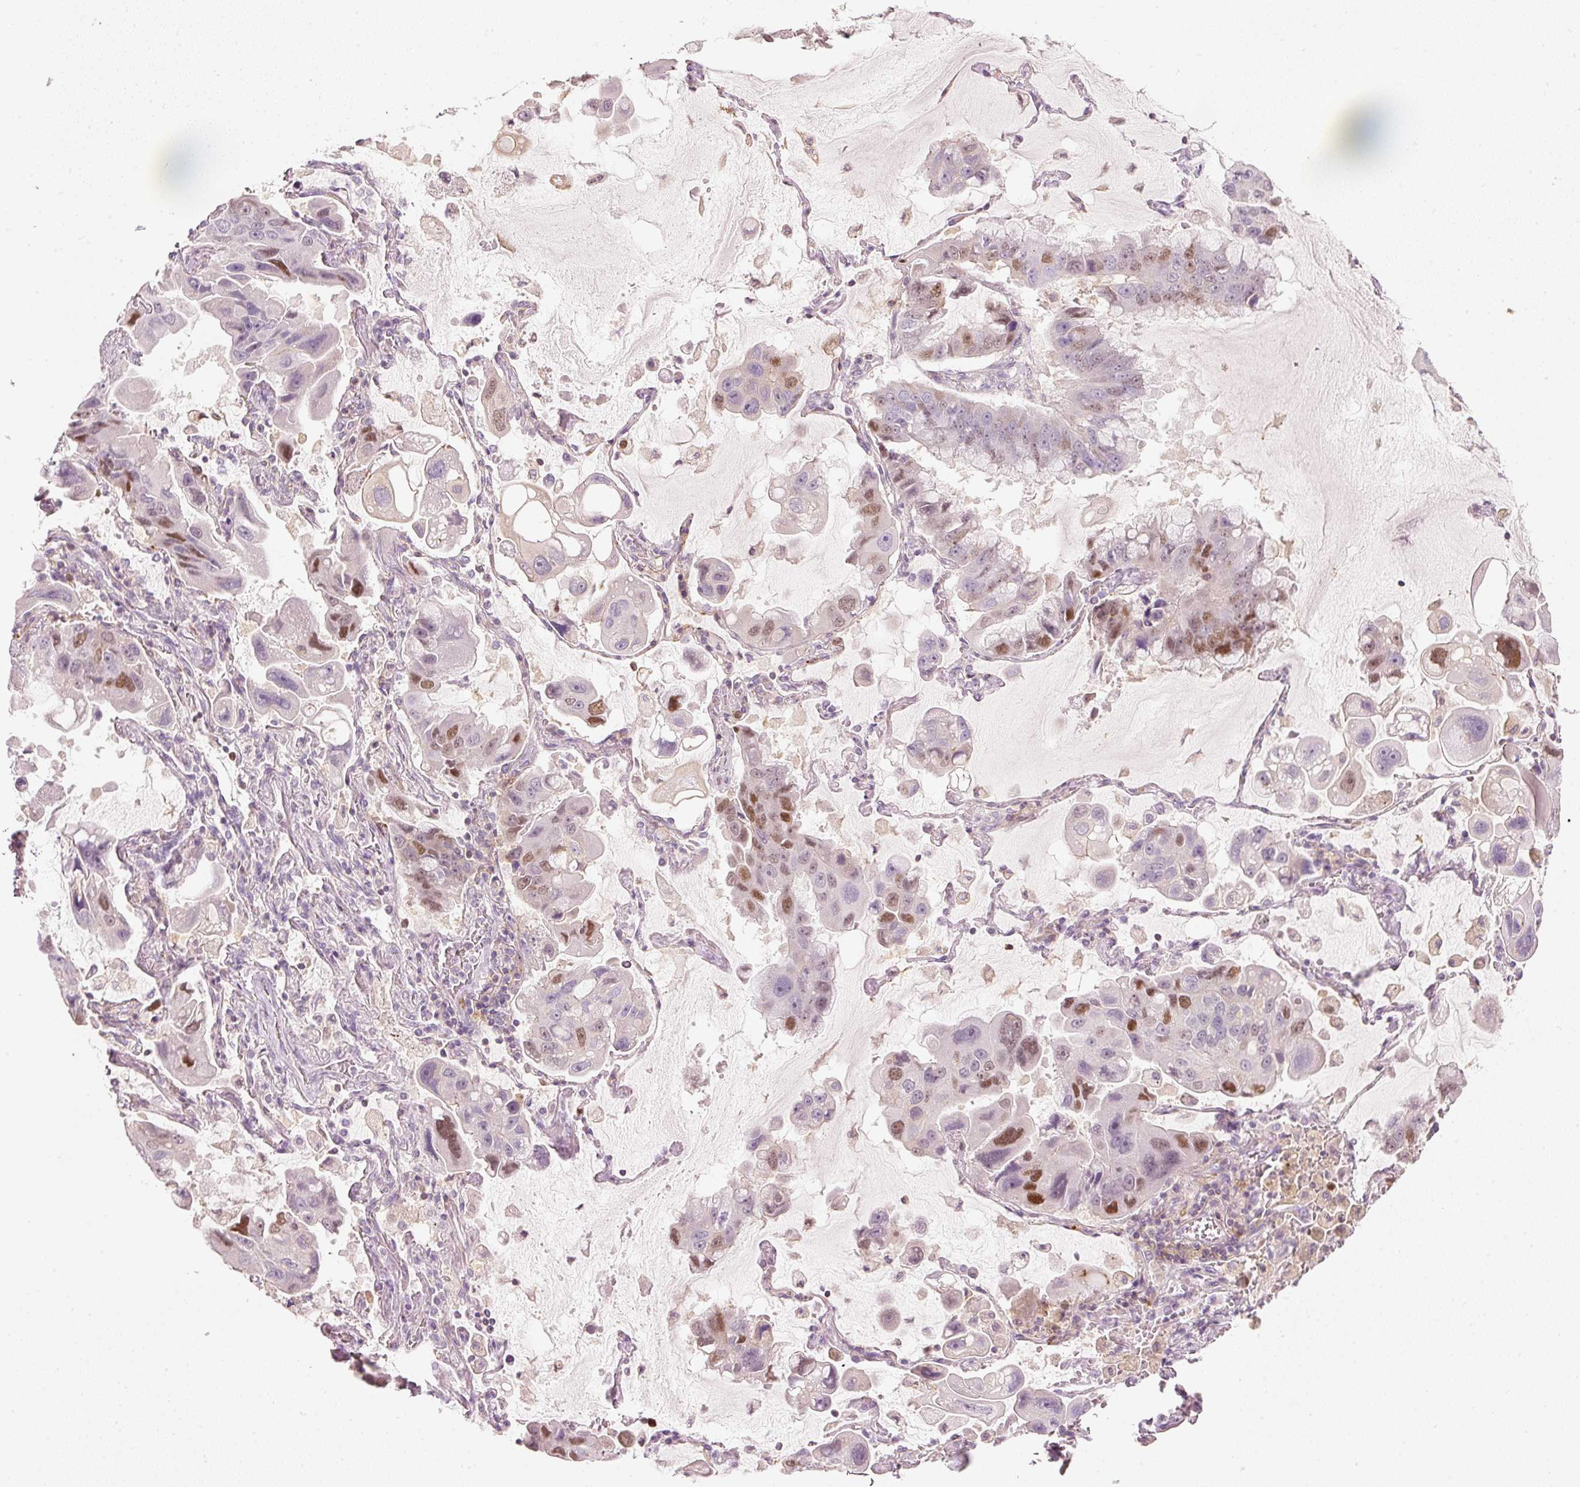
{"staining": {"intensity": "moderate", "quantity": "<25%", "location": "nuclear"}, "tissue": "lung cancer", "cell_type": "Tumor cells", "image_type": "cancer", "snomed": [{"axis": "morphology", "description": "Adenocarcinoma, NOS"}, {"axis": "topography", "description": "Lung"}], "caption": "About <25% of tumor cells in lung cancer display moderate nuclear protein staining as visualized by brown immunohistochemical staining.", "gene": "TREX2", "patient": {"sex": "male", "age": 64}}